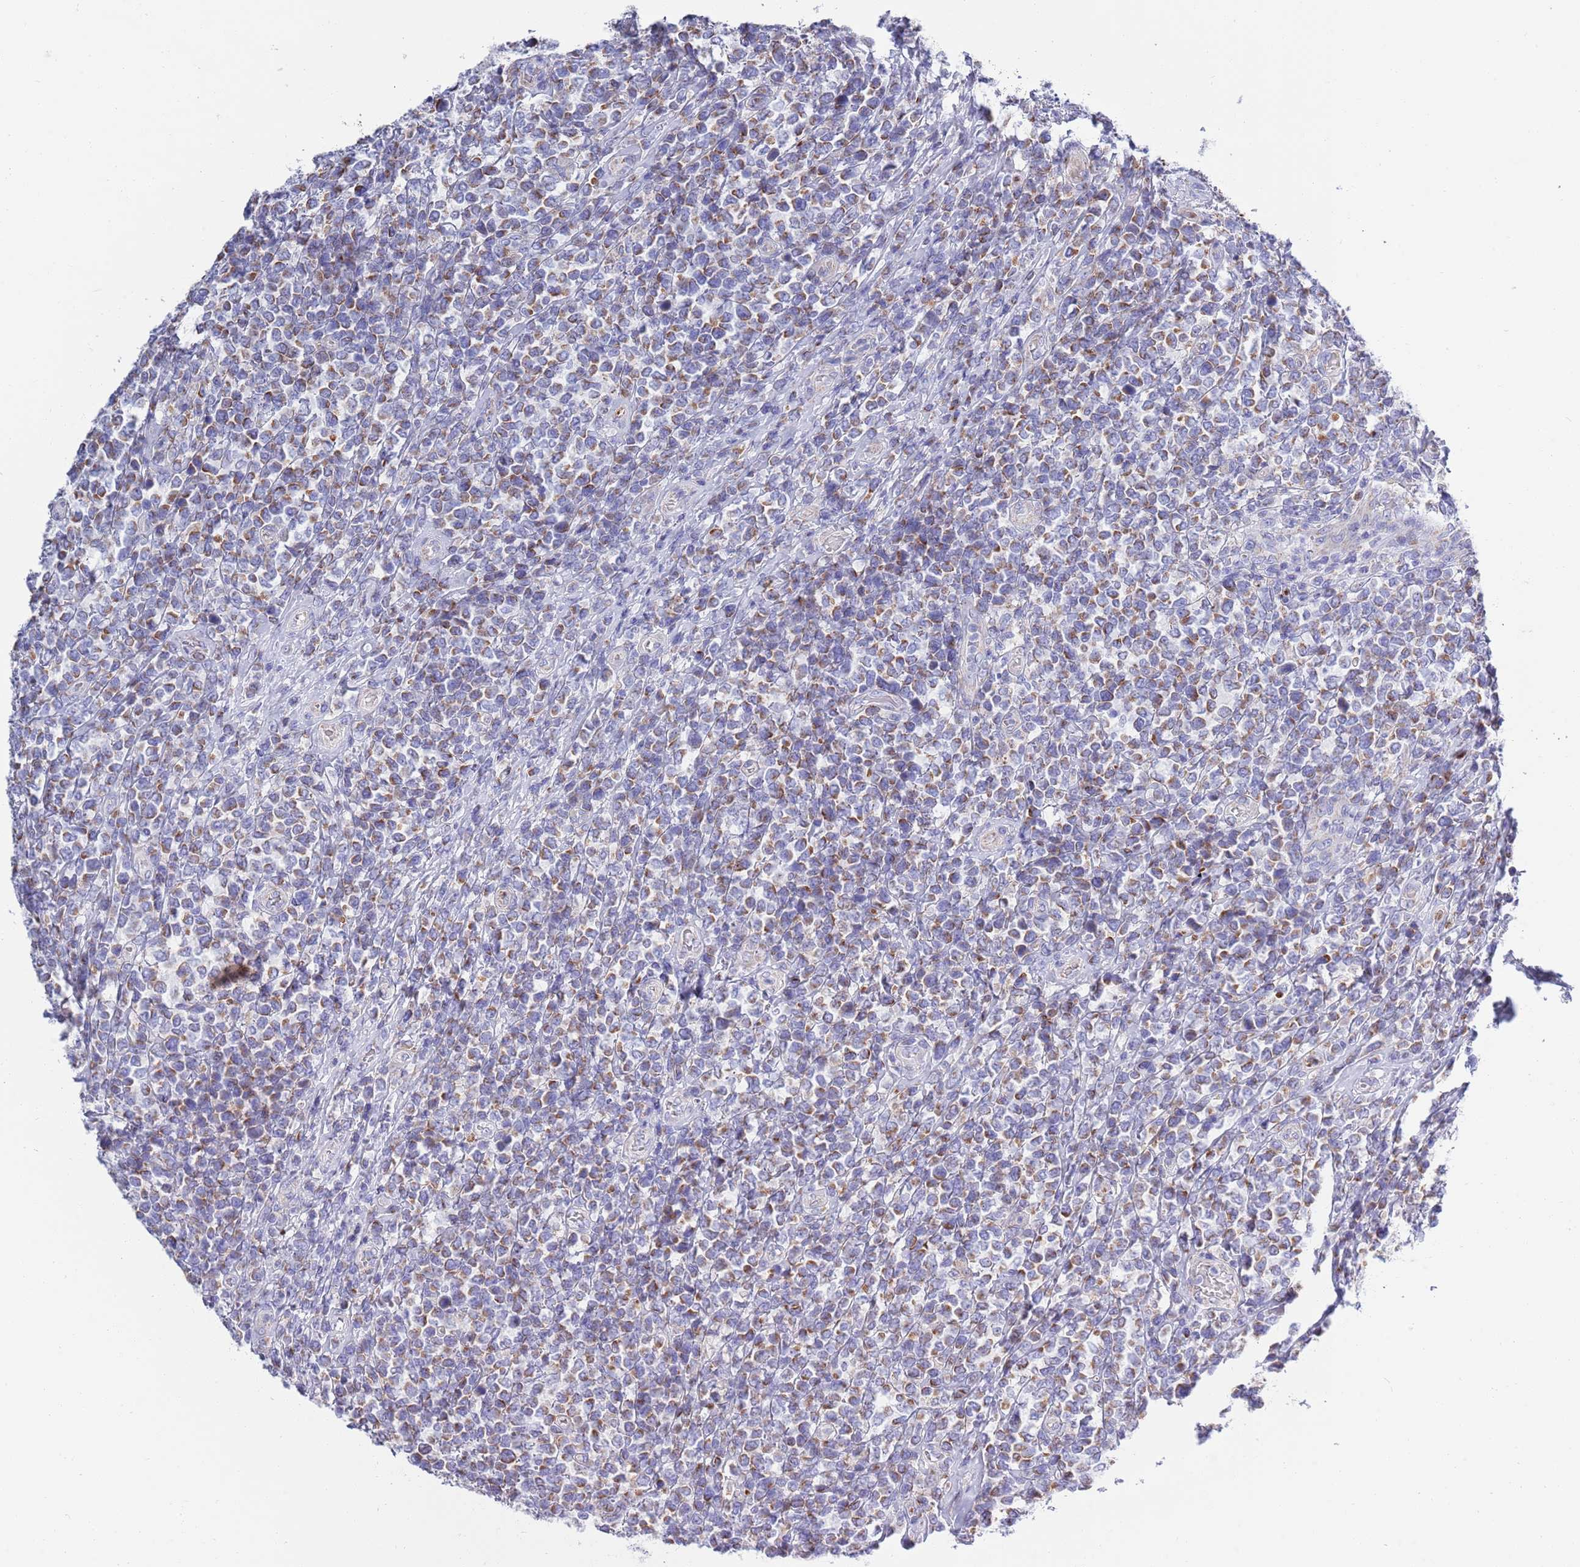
{"staining": {"intensity": "moderate", "quantity": ">75%", "location": "cytoplasmic/membranous"}, "tissue": "lymphoma", "cell_type": "Tumor cells", "image_type": "cancer", "snomed": [{"axis": "morphology", "description": "Malignant lymphoma, non-Hodgkin's type, High grade"}, {"axis": "topography", "description": "Soft tissue"}], "caption": "Human lymphoma stained with a protein marker displays moderate staining in tumor cells.", "gene": "EMC8", "patient": {"sex": "female", "age": 56}}